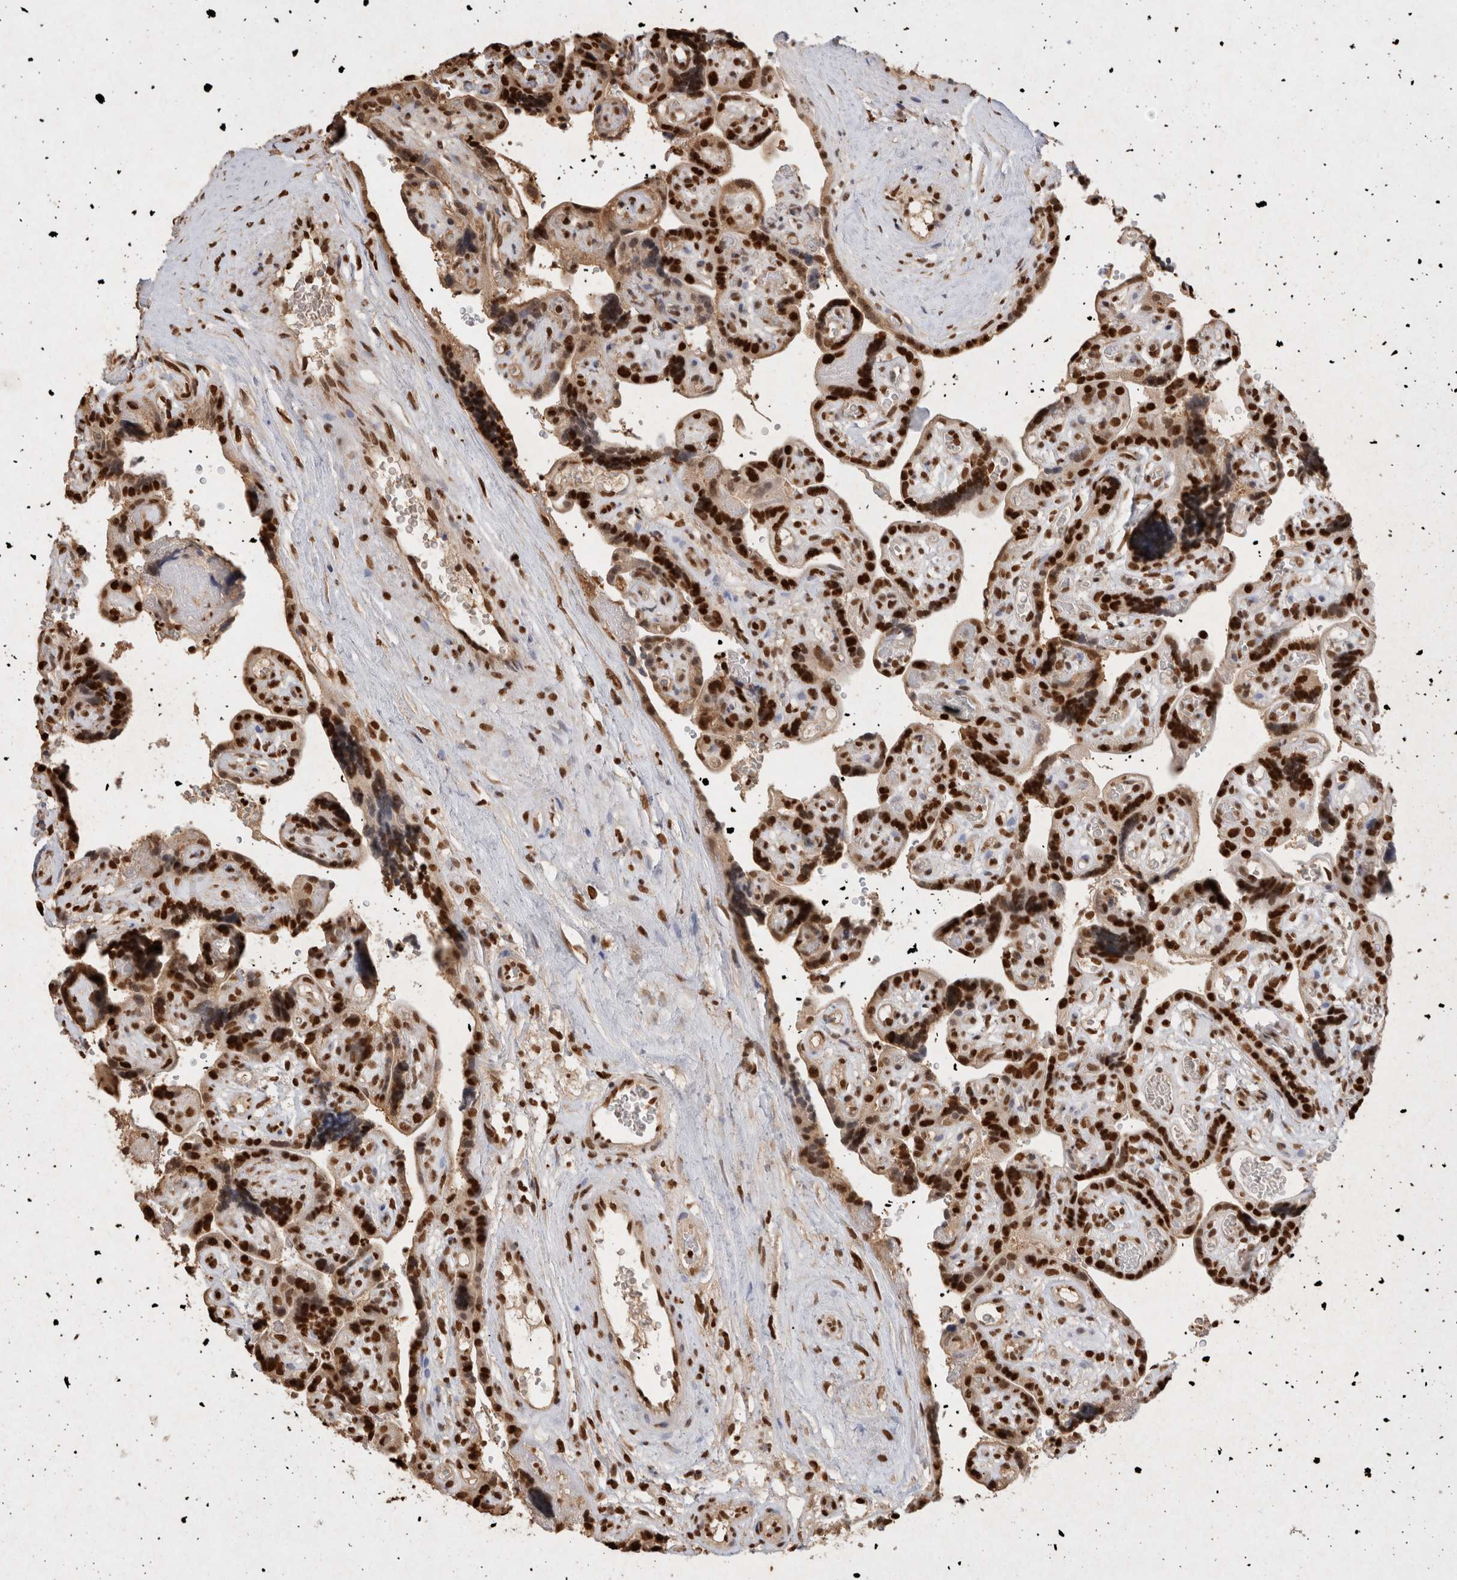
{"staining": {"intensity": "strong", "quantity": ">75%", "location": "nuclear"}, "tissue": "placenta", "cell_type": "Decidual cells", "image_type": "normal", "snomed": [{"axis": "morphology", "description": "Normal tissue, NOS"}, {"axis": "topography", "description": "Placenta"}], "caption": "Placenta stained with immunohistochemistry (IHC) exhibits strong nuclear positivity in about >75% of decidual cells. Immunohistochemistry stains the protein of interest in brown and the nuclei are stained blue.", "gene": "HDGF", "patient": {"sex": "female", "age": 30}}